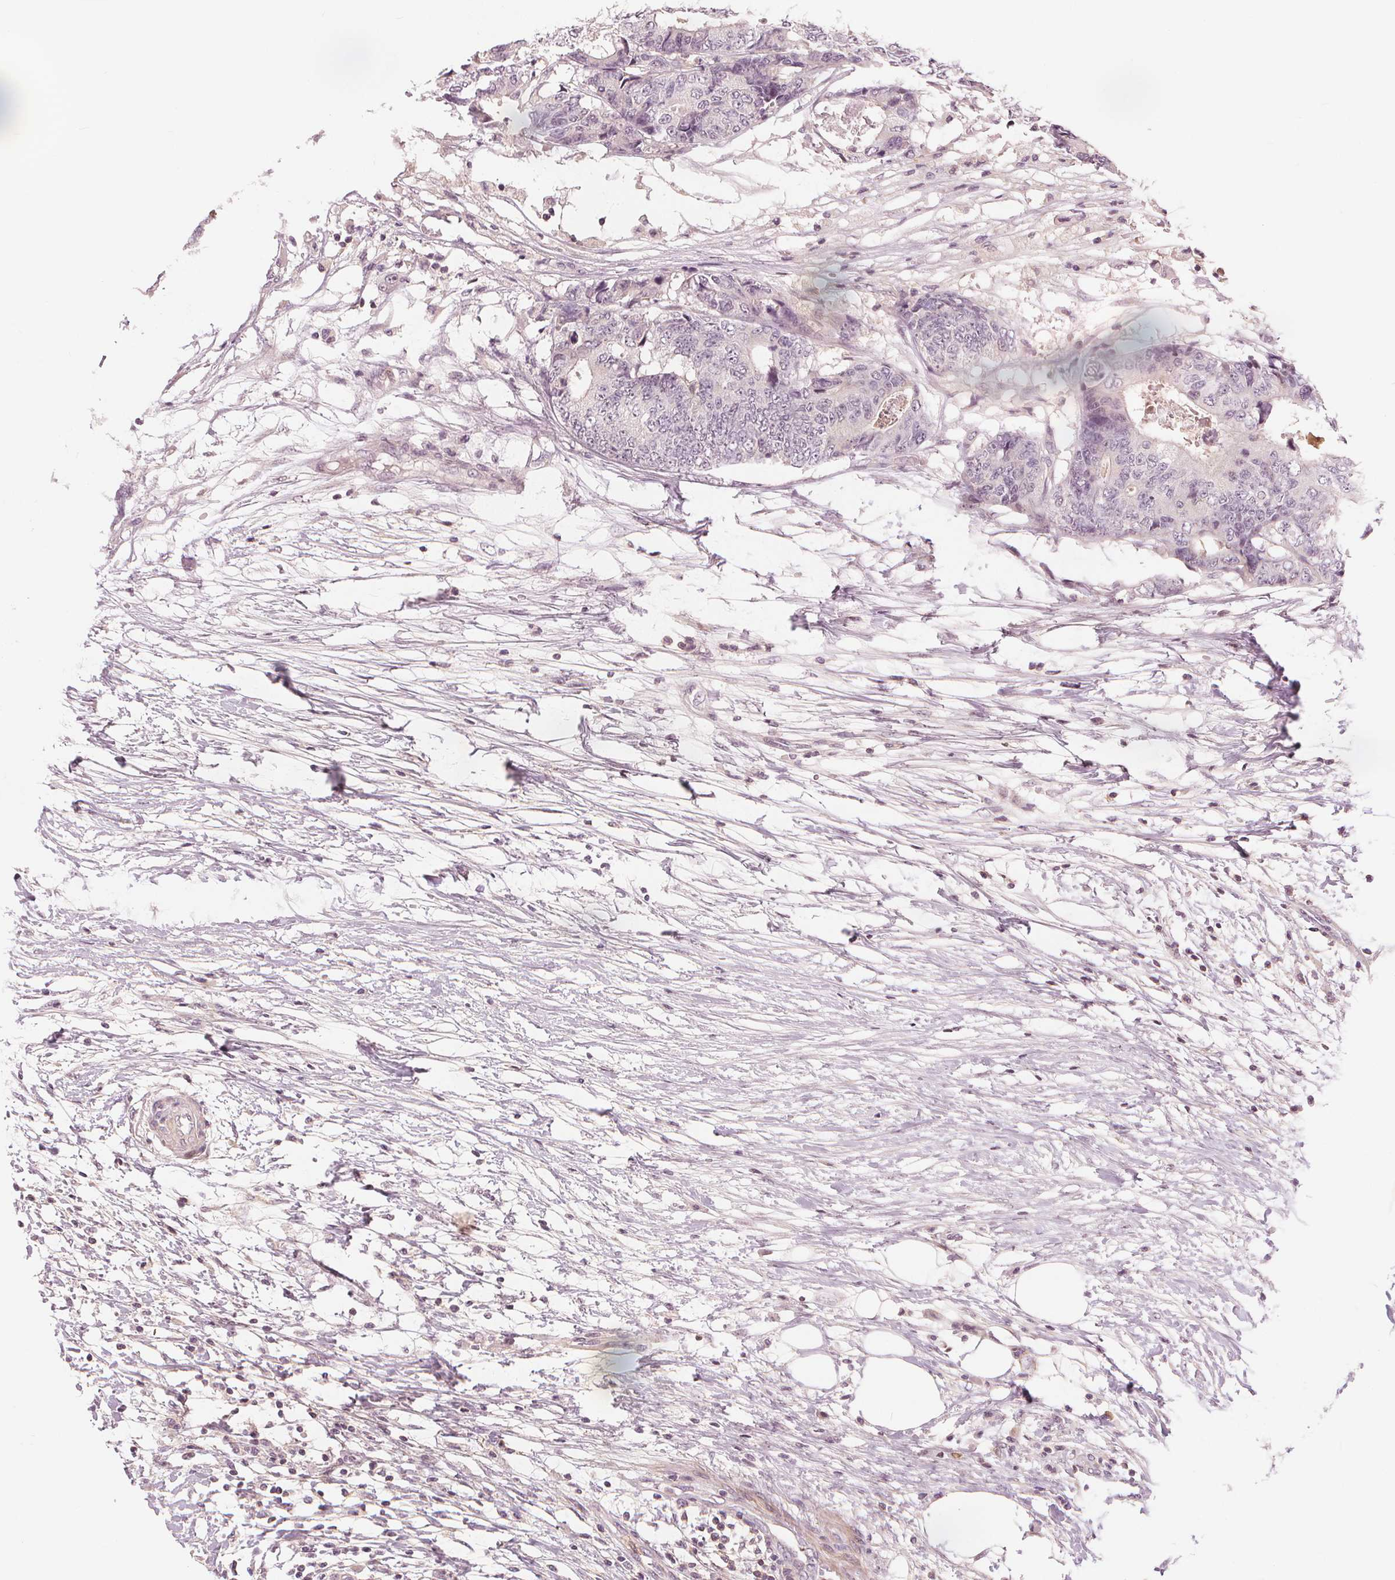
{"staining": {"intensity": "negative", "quantity": "none", "location": "none"}, "tissue": "colorectal cancer", "cell_type": "Tumor cells", "image_type": "cancer", "snomed": [{"axis": "morphology", "description": "Adenocarcinoma, NOS"}, {"axis": "topography", "description": "Colon"}], "caption": "Immunohistochemical staining of human colorectal cancer (adenocarcinoma) reveals no significant positivity in tumor cells.", "gene": "SLC34A1", "patient": {"sex": "female", "age": 48}}